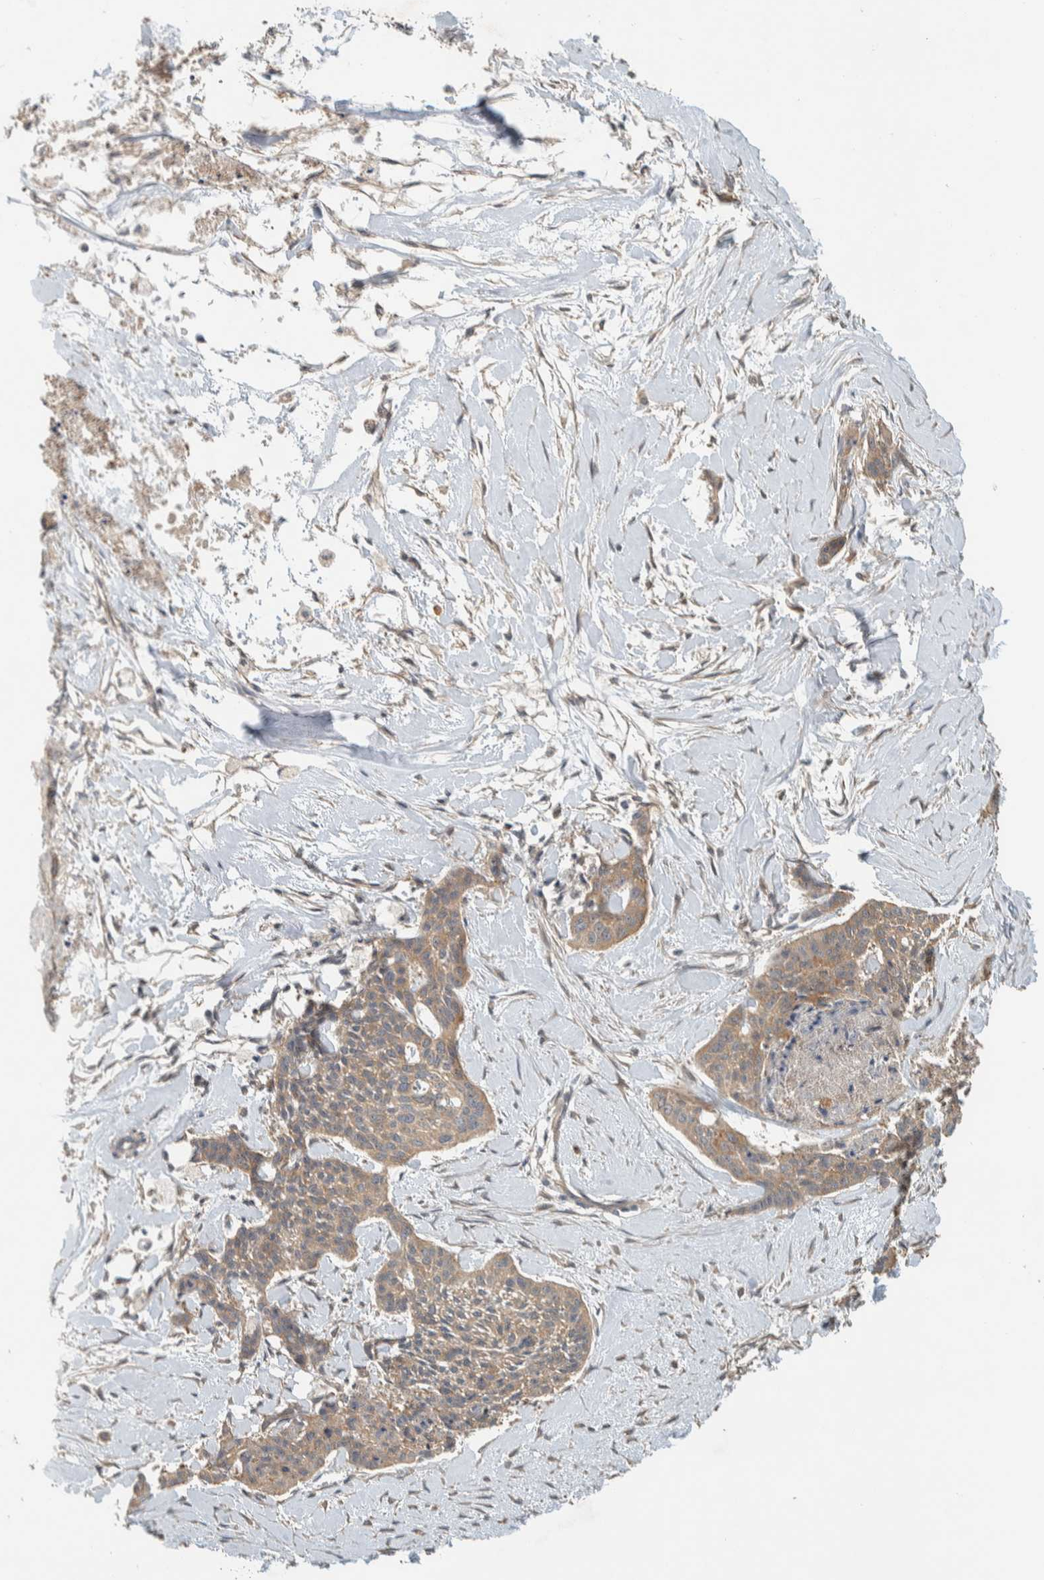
{"staining": {"intensity": "weak", "quantity": ">75%", "location": "cytoplasmic/membranous"}, "tissue": "skin cancer", "cell_type": "Tumor cells", "image_type": "cancer", "snomed": [{"axis": "morphology", "description": "Basal cell carcinoma"}, {"axis": "topography", "description": "Skin"}], "caption": "About >75% of tumor cells in human skin cancer demonstrate weak cytoplasmic/membranous protein positivity as visualized by brown immunohistochemical staining.", "gene": "RAB11FIP1", "patient": {"sex": "female", "age": 64}}